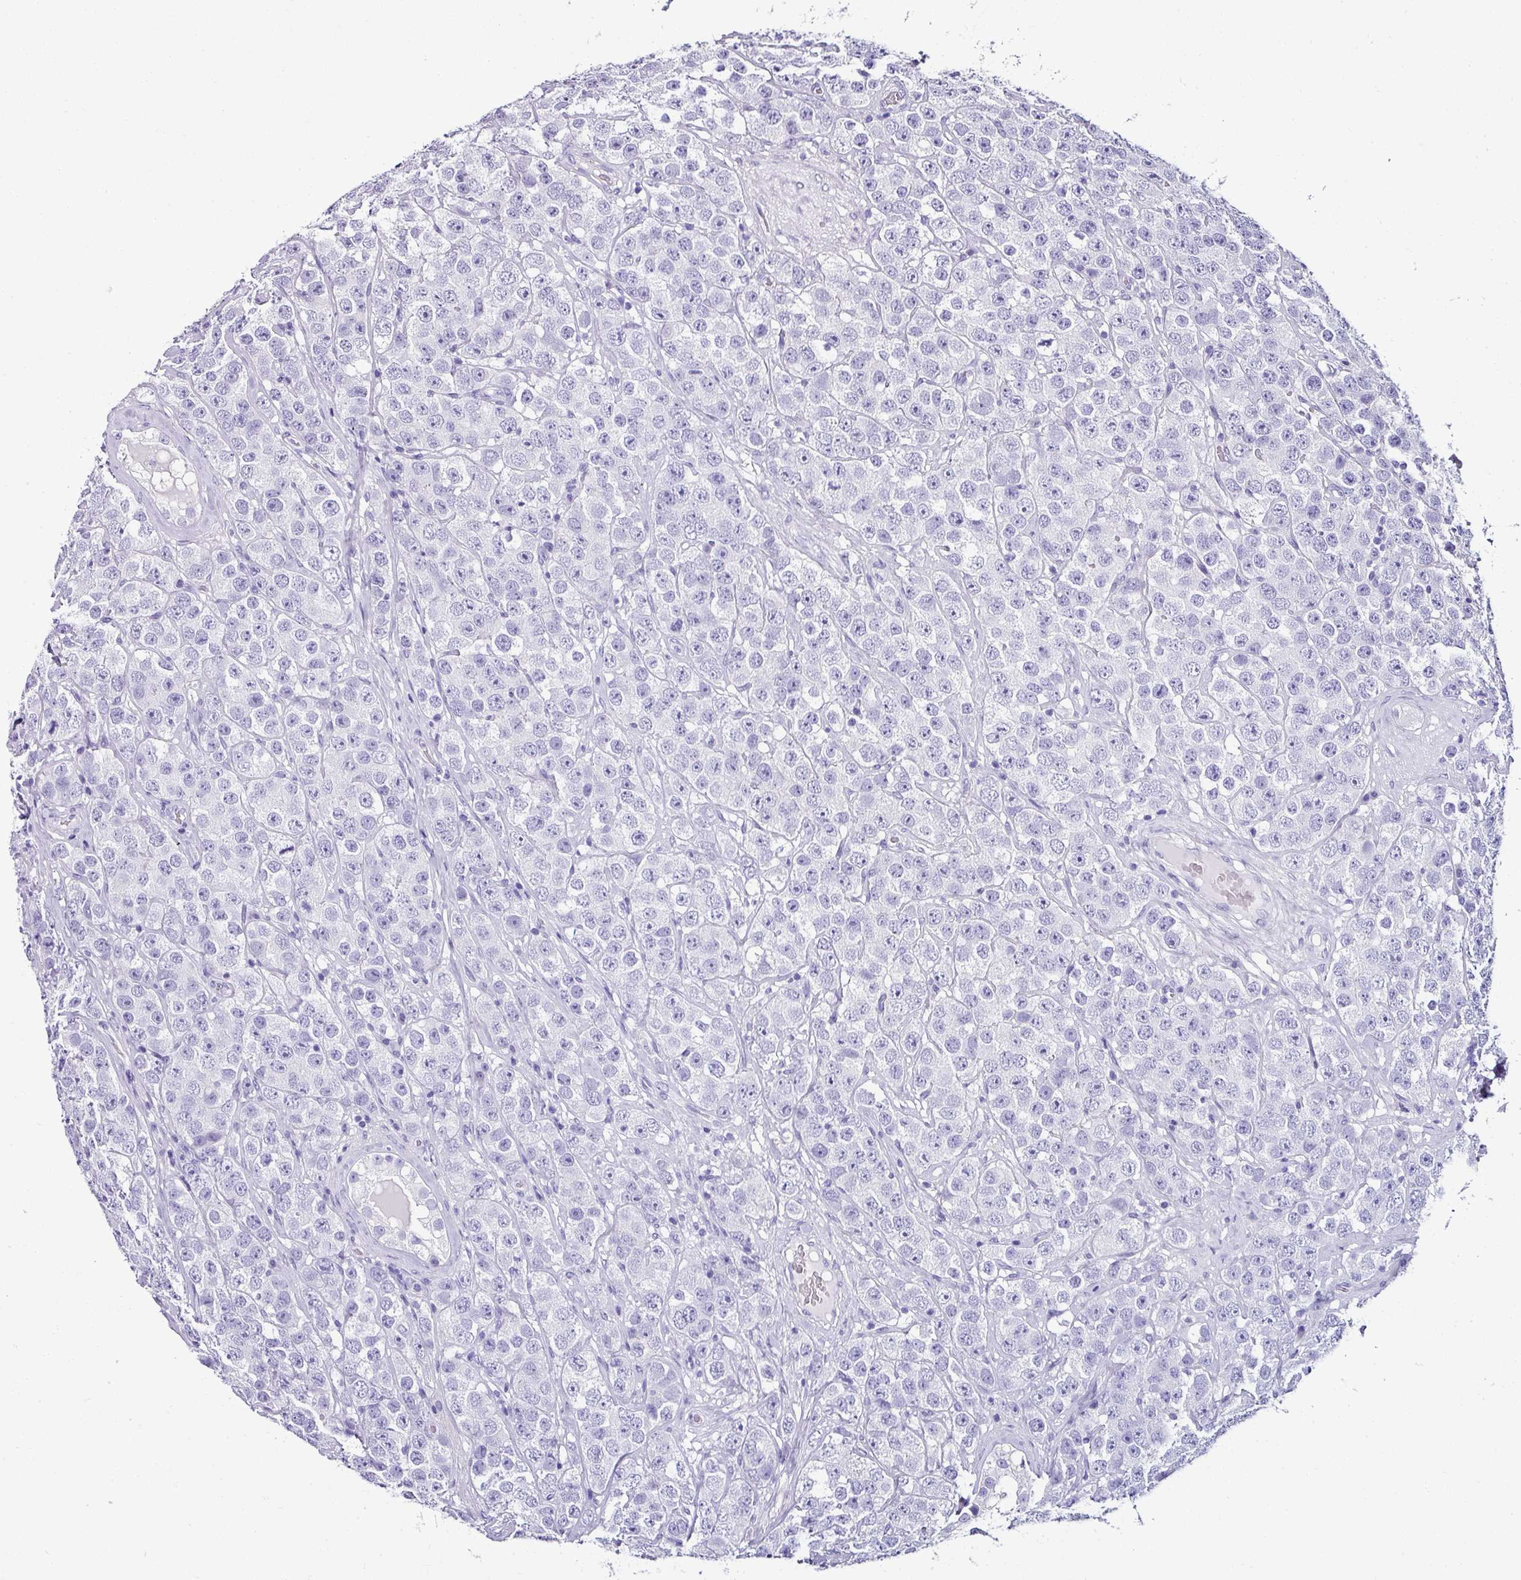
{"staining": {"intensity": "negative", "quantity": "none", "location": "none"}, "tissue": "testis cancer", "cell_type": "Tumor cells", "image_type": "cancer", "snomed": [{"axis": "morphology", "description": "Seminoma, NOS"}, {"axis": "topography", "description": "Testis"}], "caption": "Immunohistochemical staining of testis cancer (seminoma) reveals no significant expression in tumor cells.", "gene": "NAPSA", "patient": {"sex": "male", "age": 28}}